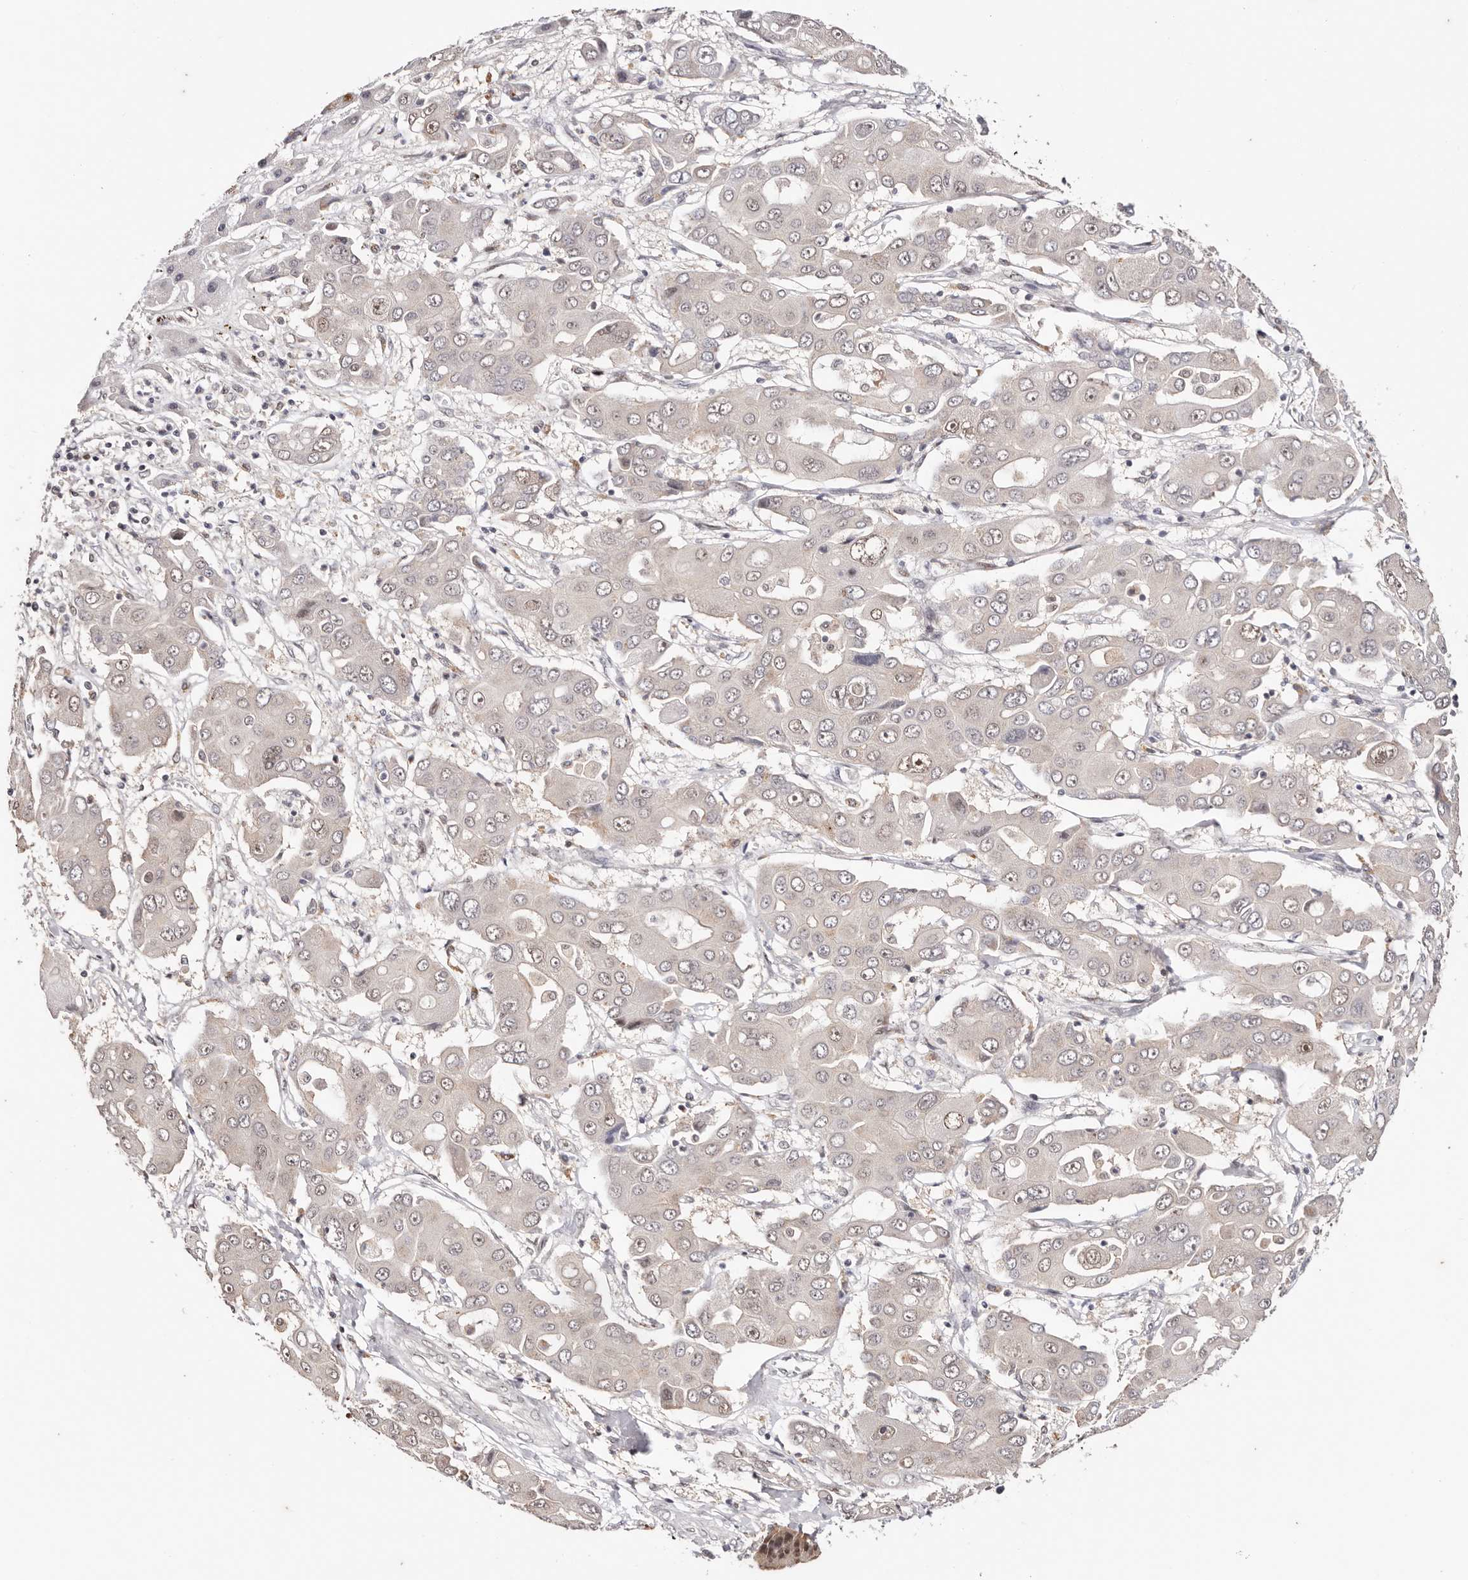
{"staining": {"intensity": "negative", "quantity": "none", "location": "none"}, "tissue": "liver cancer", "cell_type": "Tumor cells", "image_type": "cancer", "snomed": [{"axis": "morphology", "description": "Cholangiocarcinoma"}, {"axis": "topography", "description": "Liver"}], "caption": "Immunohistochemistry (IHC) of human cholangiocarcinoma (liver) exhibits no positivity in tumor cells.", "gene": "TYW3", "patient": {"sex": "male", "age": 67}}